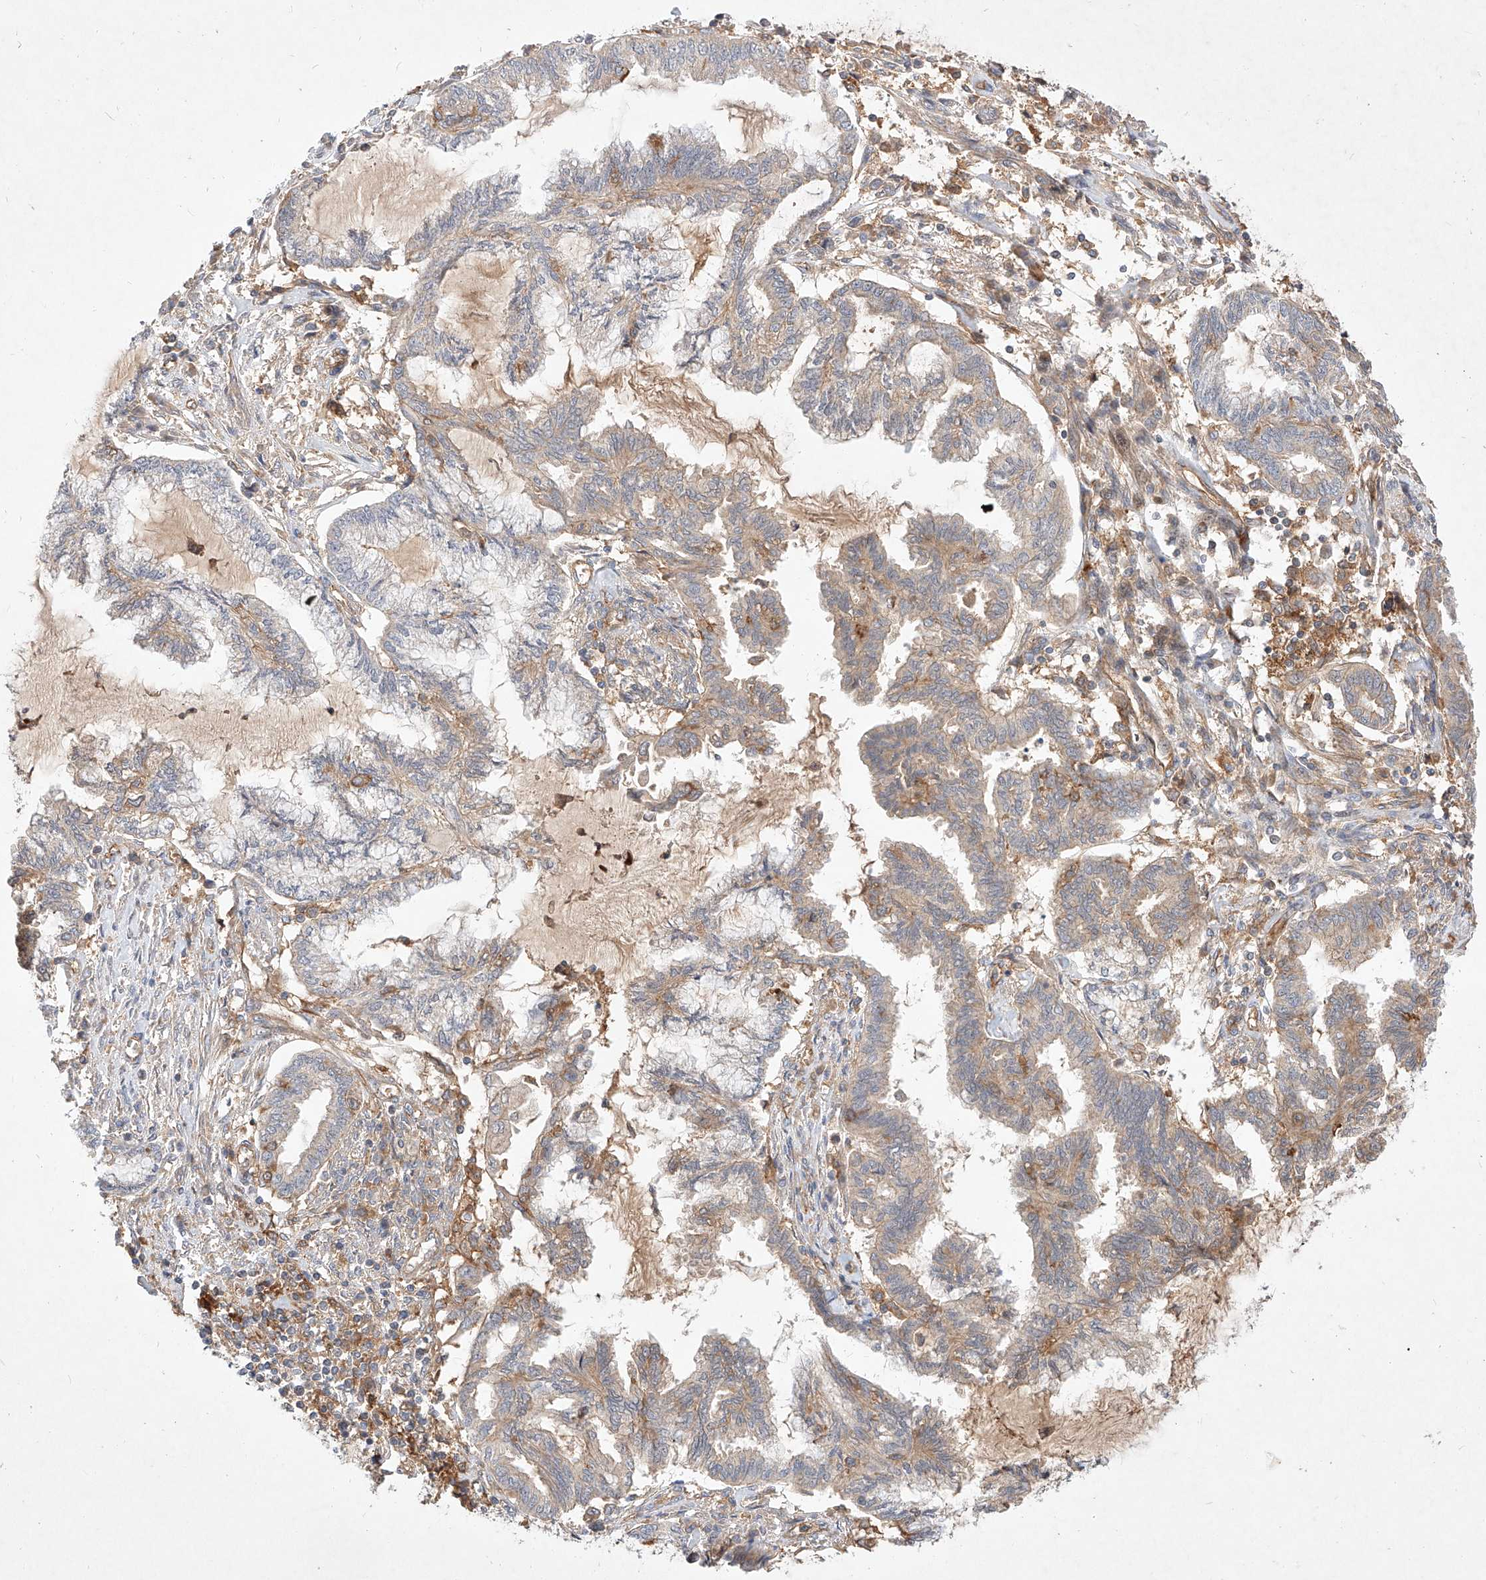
{"staining": {"intensity": "weak", "quantity": "25%-75%", "location": "cytoplasmic/membranous"}, "tissue": "endometrial cancer", "cell_type": "Tumor cells", "image_type": "cancer", "snomed": [{"axis": "morphology", "description": "Adenocarcinoma, NOS"}, {"axis": "topography", "description": "Endometrium"}], "caption": "Endometrial cancer stained for a protein (brown) shows weak cytoplasmic/membranous positive expression in about 25%-75% of tumor cells.", "gene": "NFAM1", "patient": {"sex": "female", "age": 86}}